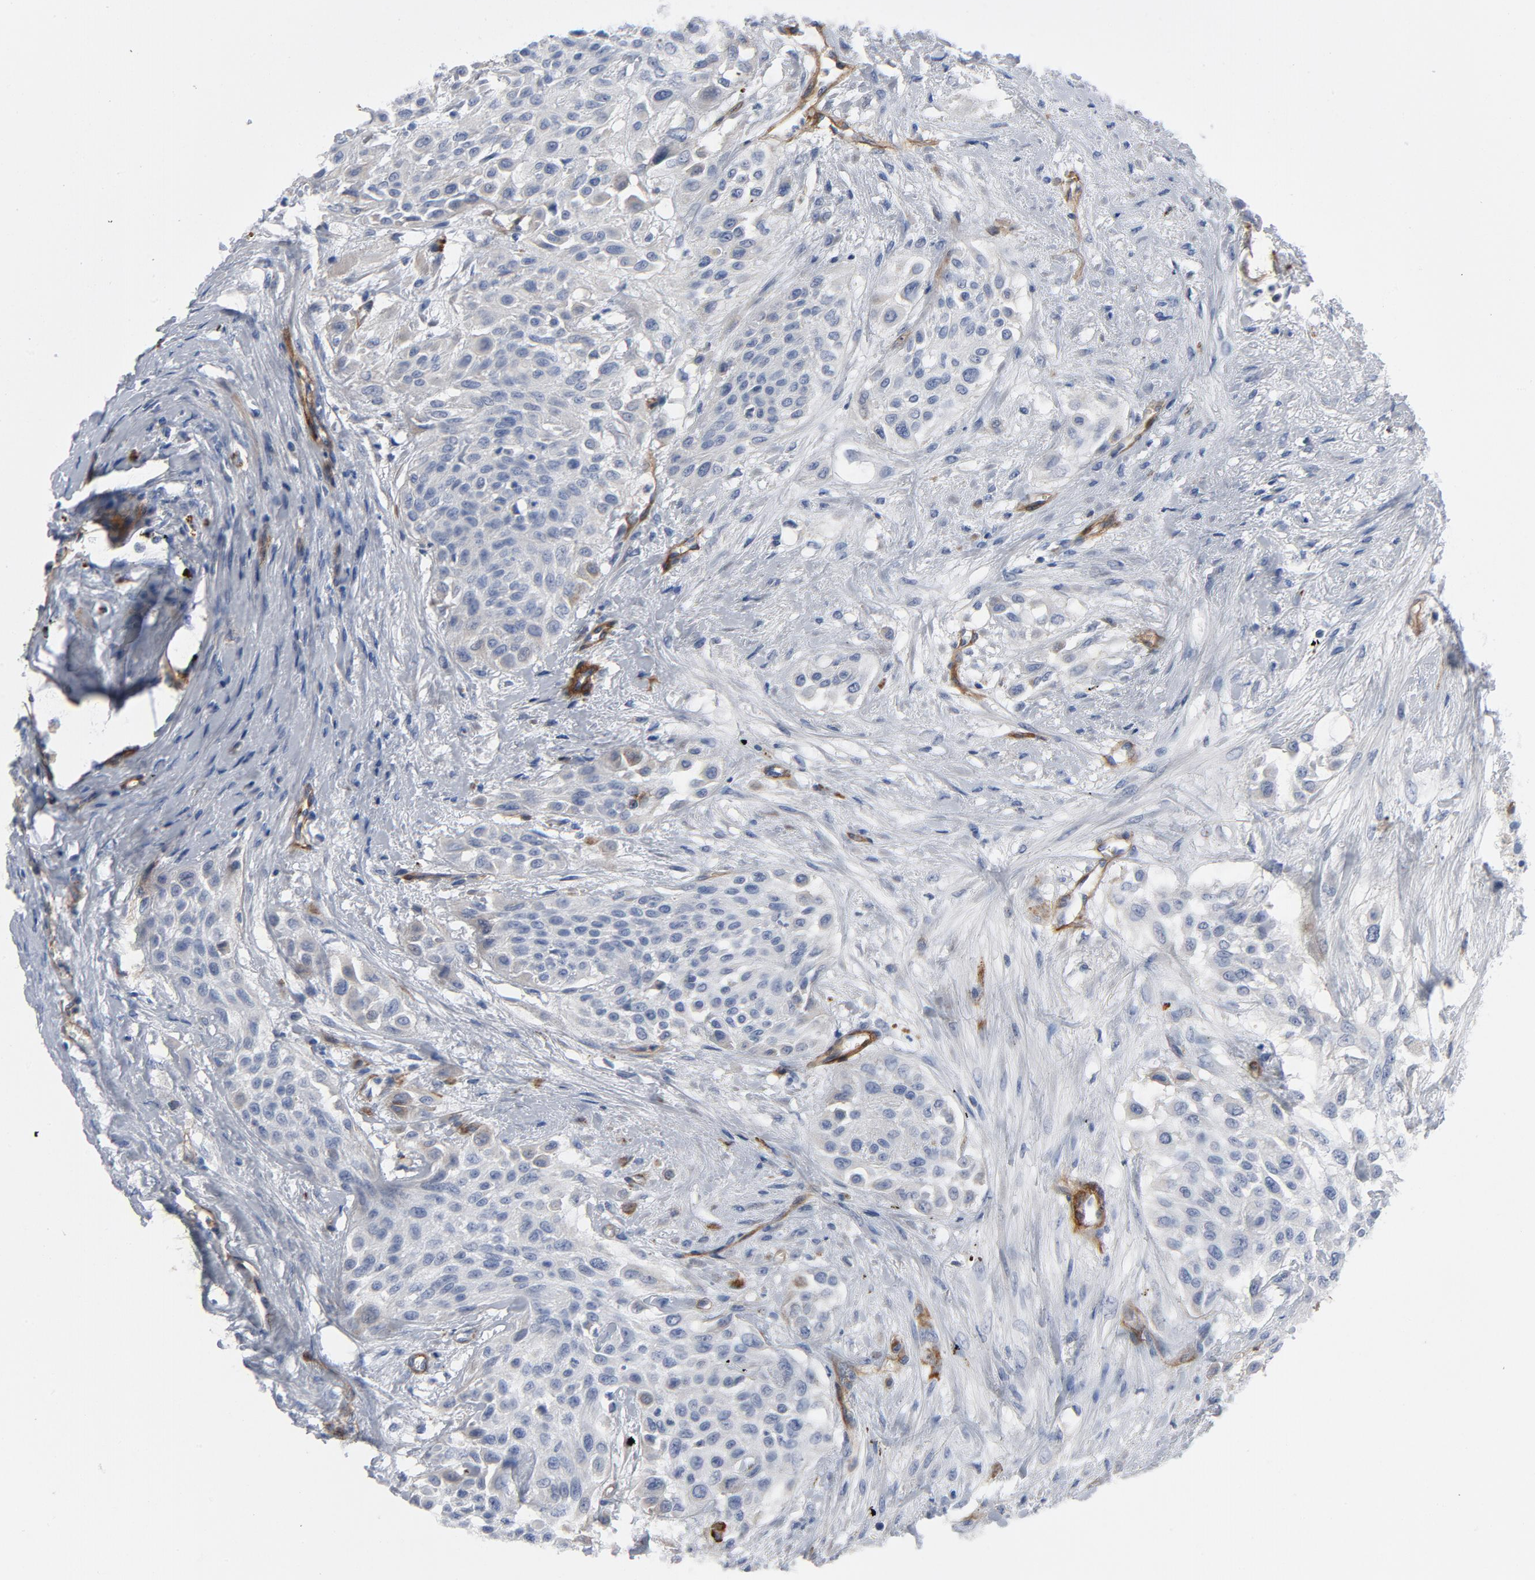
{"staining": {"intensity": "negative", "quantity": "none", "location": "none"}, "tissue": "urothelial cancer", "cell_type": "Tumor cells", "image_type": "cancer", "snomed": [{"axis": "morphology", "description": "Urothelial carcinoma, High grade"}, {"axis": "topography", "description": "Urinary bladder"}], "caption": "Urothelial carcinoma (high-grade) stained for a protein using immunohistochemistry (IHC) demonstrates no positivity tumor cells.", "gene": "LAMC1", "patient": {"sex": "male", "age": 57}}